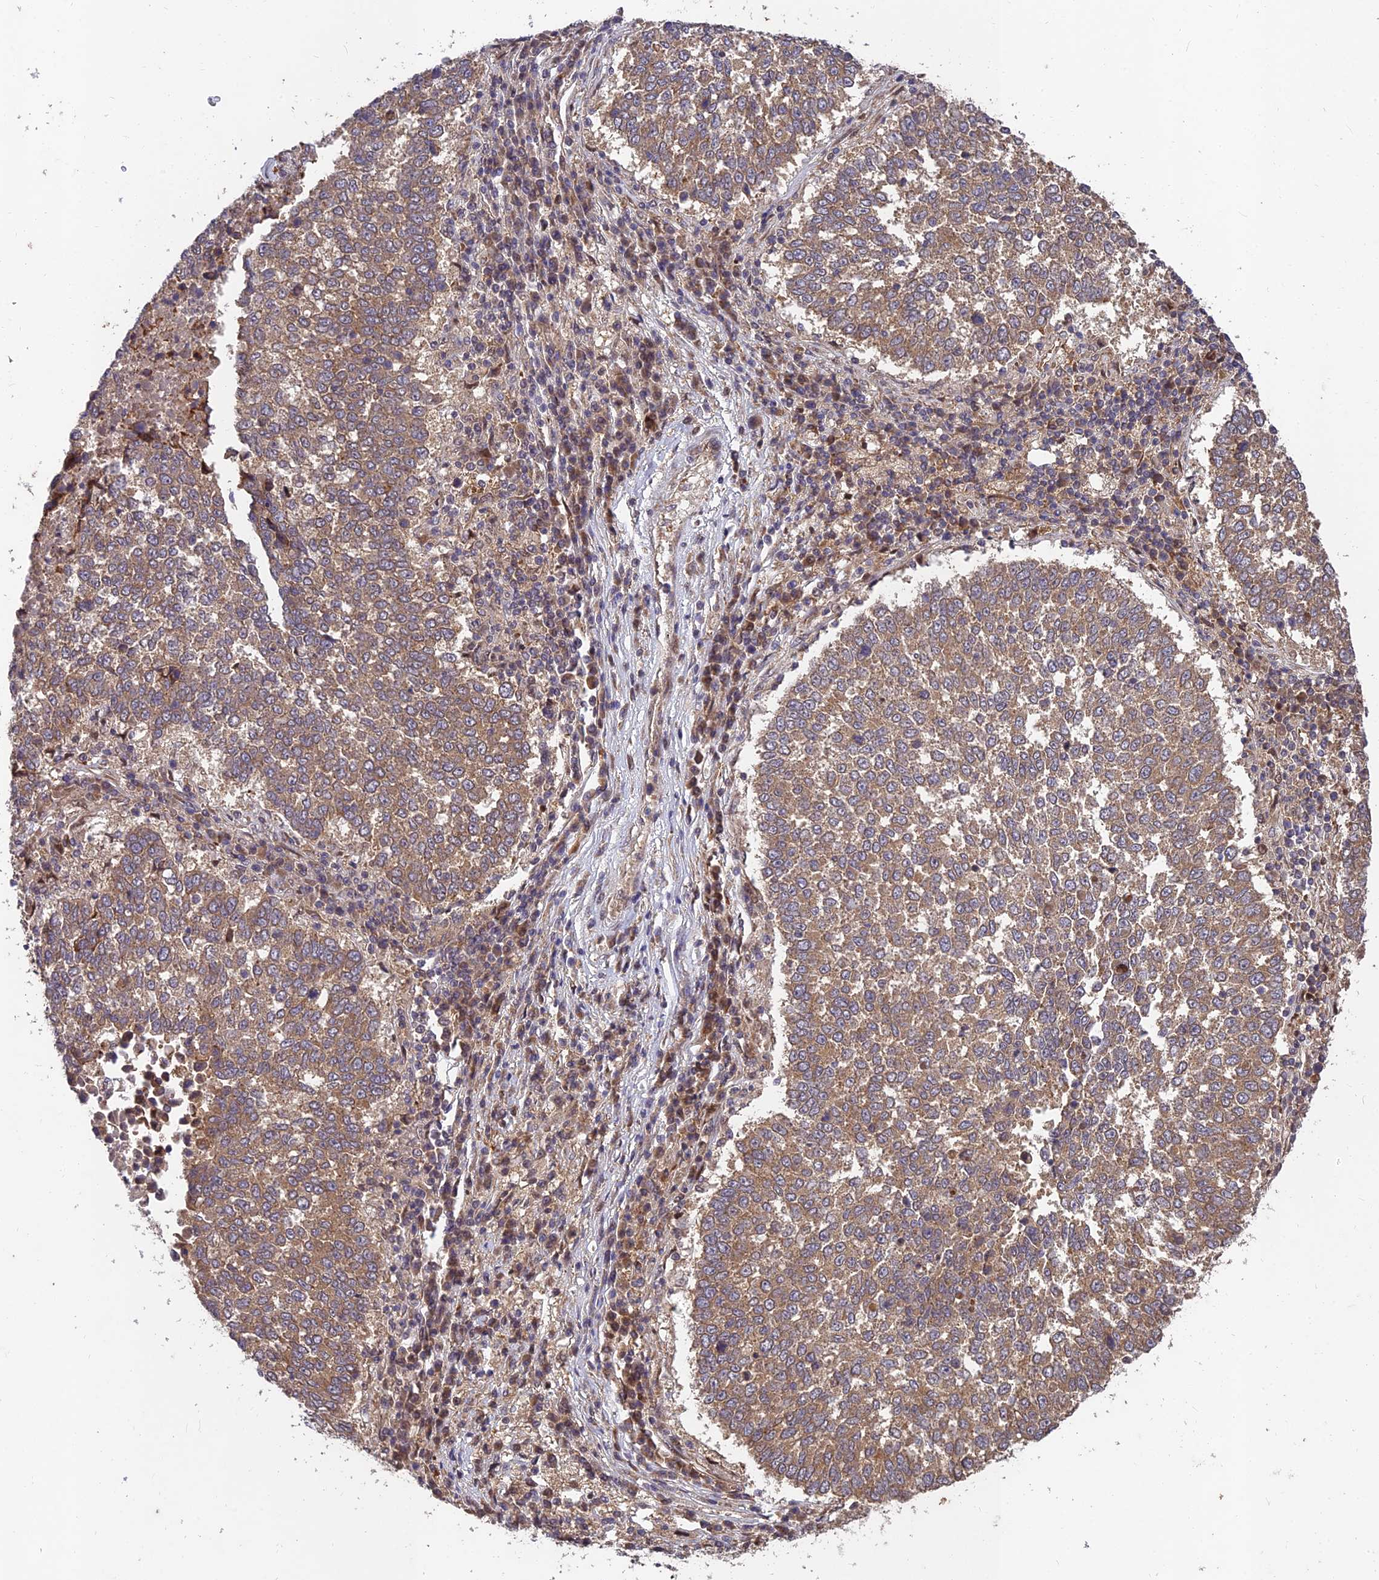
{"staining": {"intensity": "moderate", "quantity": ">75%", "location": "cytoplasmic/membranous"}, "tissue": "lung cancer", "cell_type": "Tumor cells", "image_type": "cancer", "snomed": [{"axis": "morphology", "description": "Squamous cell carcinoma, NOS"}, {"axis": "topography", "description": "Lung"}], "caption": "This histopathology image demonstrates IHC staining of squamous cell carcinoma (lung), with medium moderate cytoplasmic/membranous expression in approximately >75% of tumor cells.", "gene": "MKKS", "patient": {"sex": "male", "age": 73}}